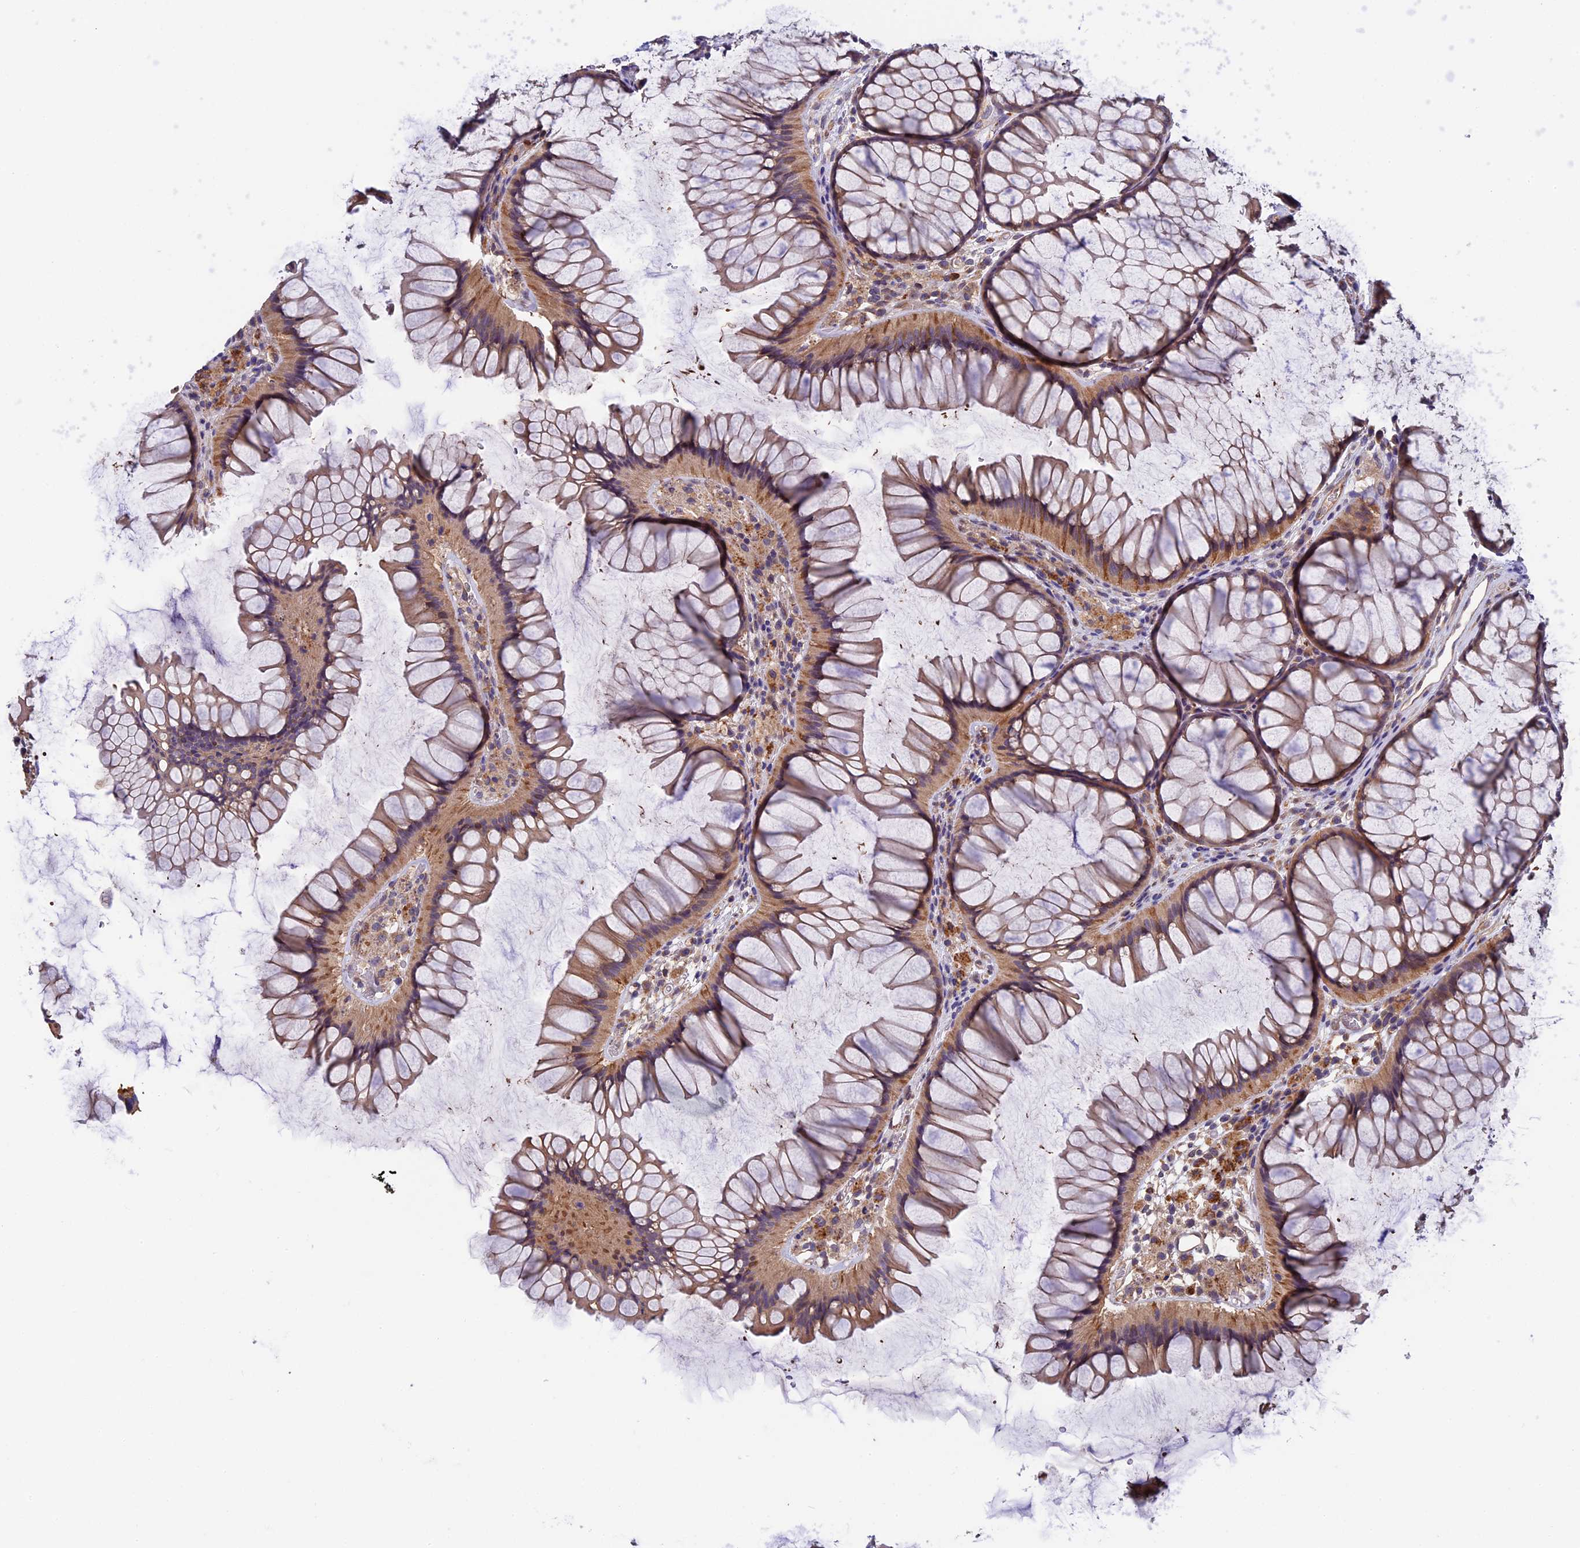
{"staining": {"intensity": "moderate", "quantity": ">75%", "location": "cytoplasmic/membranous"}, "tissue": "colon", "cell_type": "Endothelial cells", "image_type": "normal", "snomed": [{"axis": "morphology", "description": "Normal tissue, NOS"}, {"axis": "topography", "description": "Colon"}], "caption": "Immunohistochemical staining of benign human colon displays medium levels of moderate cytoplasmic/membranous expression in approximately >75% of endothelial cells.", "gene": "SLC9A5", "patient": {"sex": "female", "age": 82}}